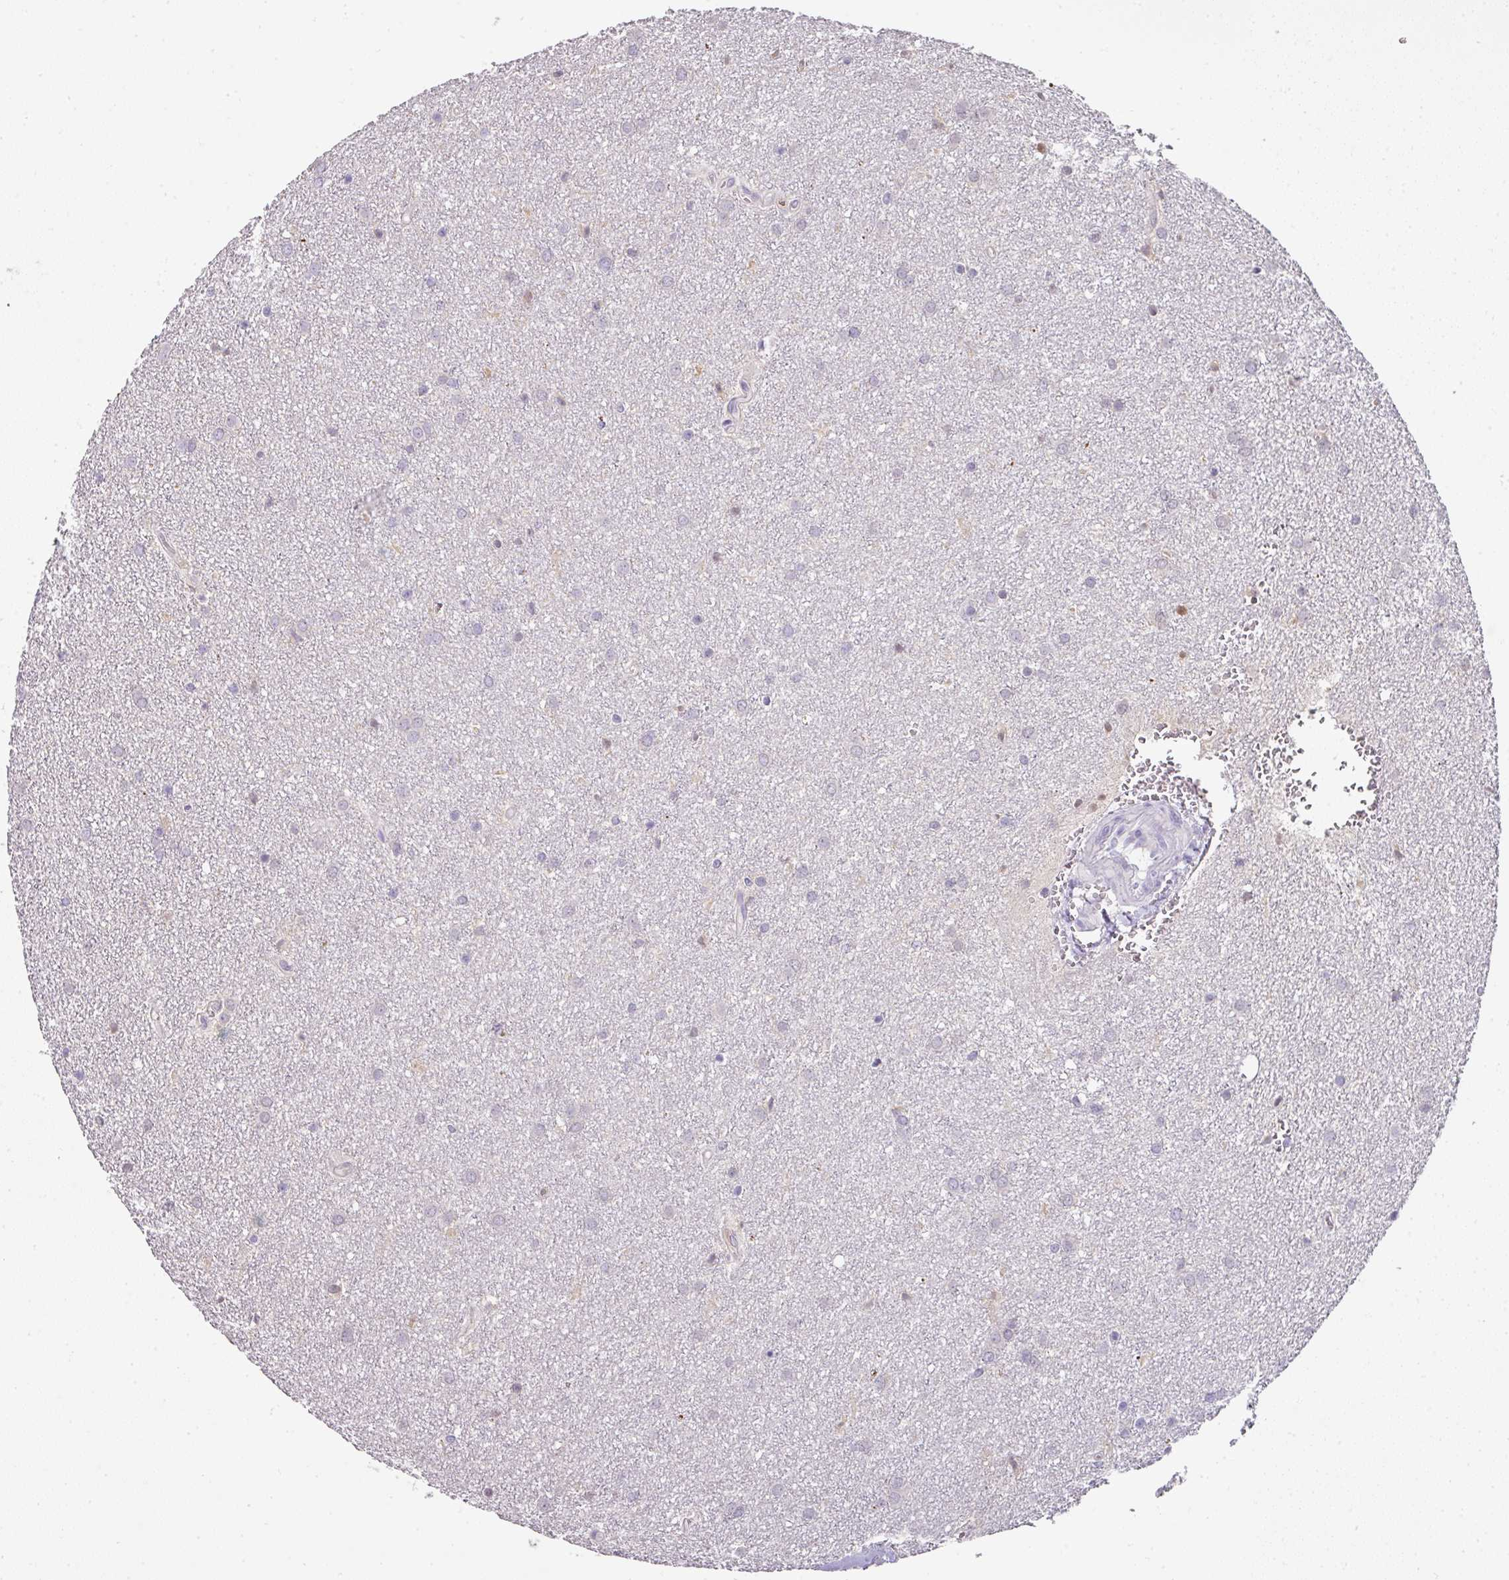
{"staining": {"intensity": "negative", "quantity": "none", "location": "none"}, "tissue": "glioma", "cell_type": "Tumor cells", "image_type": "cancer", "snomed": [{"axis": "morphology", "description": "Glioma, malignant, Low grade"}, {"axis": "topography", "description": "Cerebellum"}], "caption": "Malignant glioma (low-grade) was stained to show a protein in brown. There is no significant positivity in tumor cells.", "gene": "CCZ1", "patient": {"sex": "female", "age": 5}}